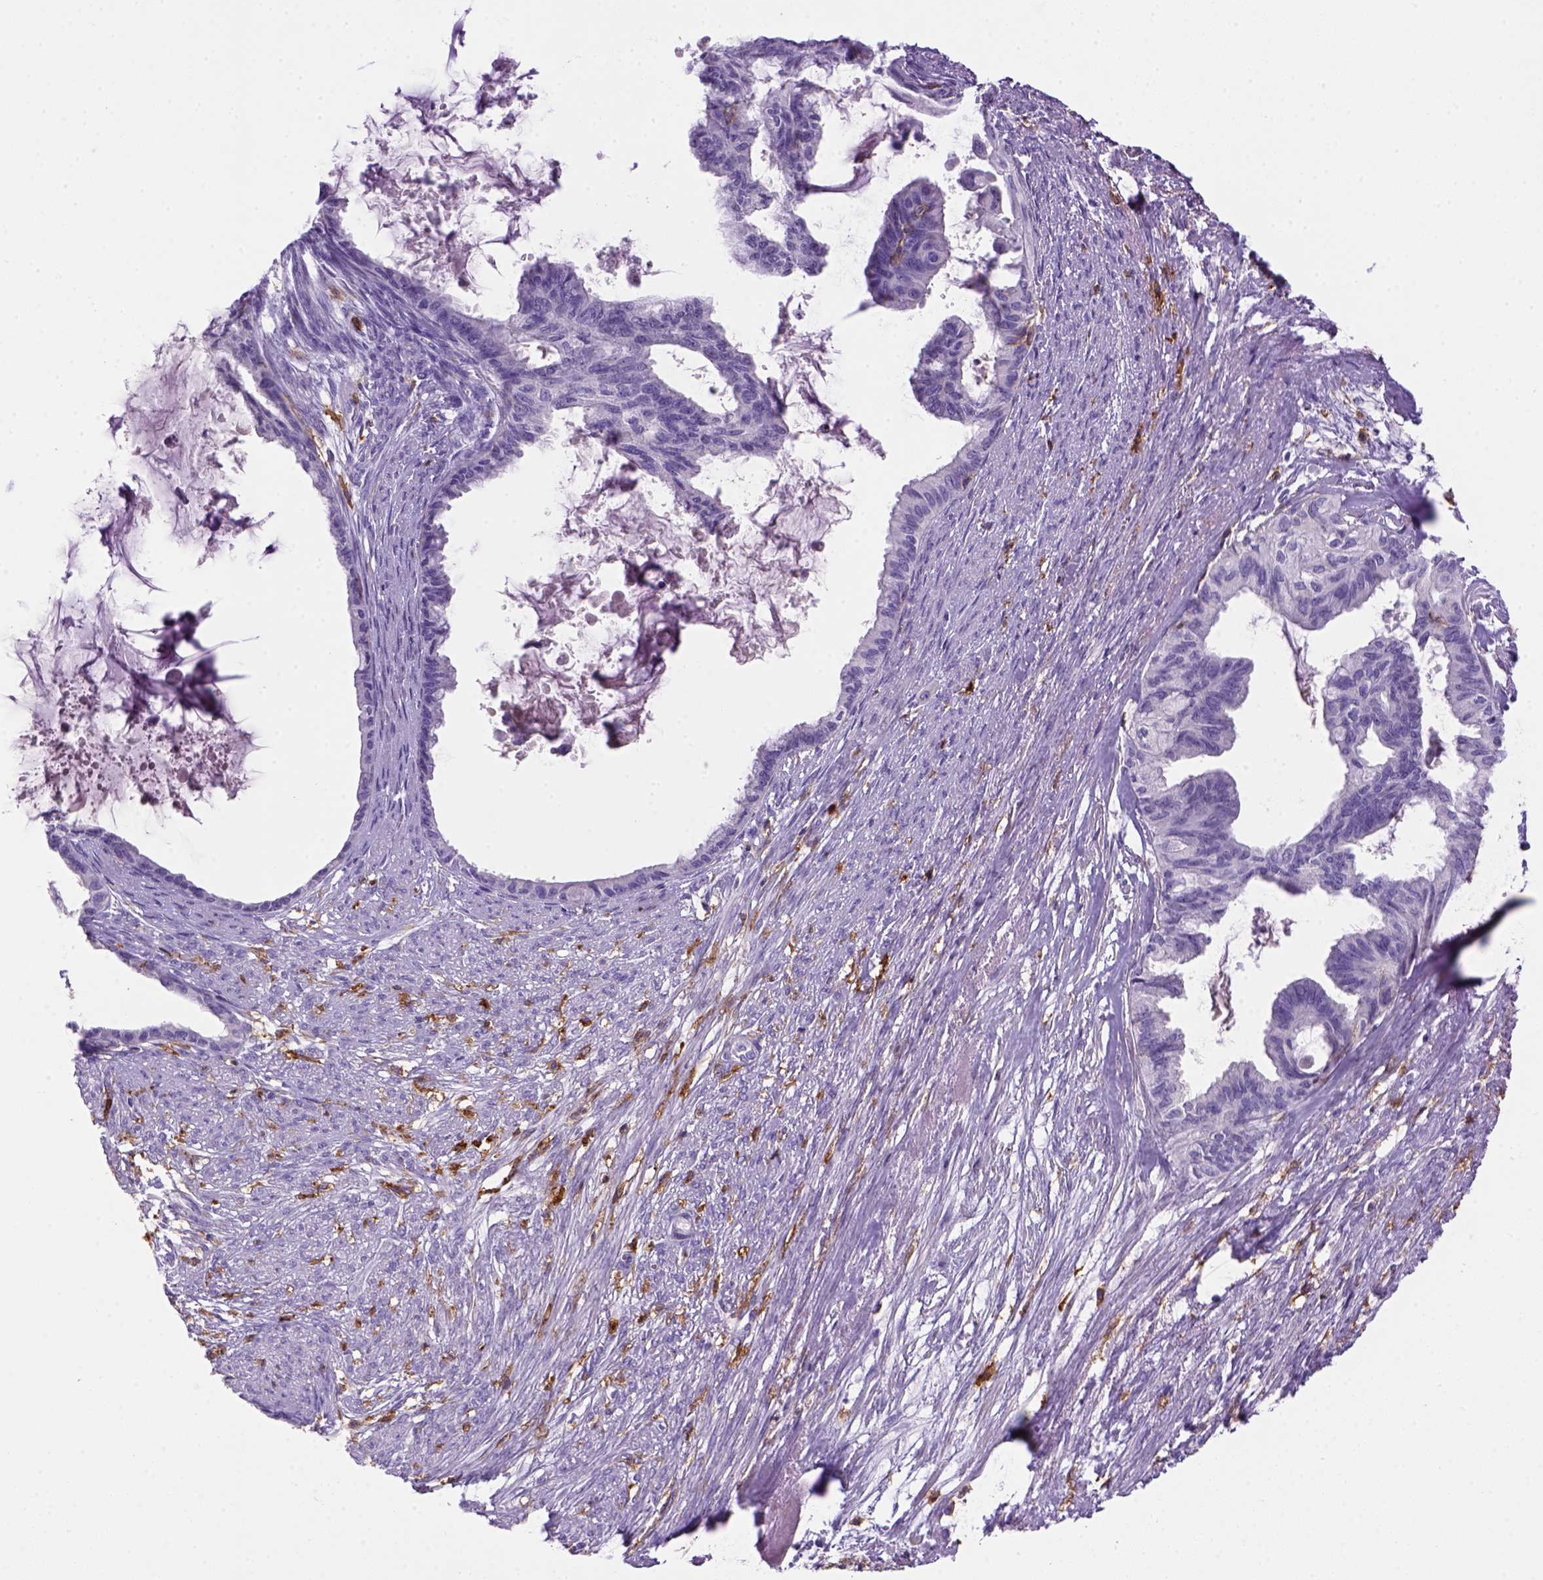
{"staining": {"intensity": "negative", "quantity": "none", "location": "none"}, "tissue": "endometrial cancer", "cell_type": "Tumor cells", "image_type": "cancer", "snomed": [{"axis": "morphology", "description": "Adenocarcinoma, NOS"}, {"axis": "topography", "description": "Endometrium"}], "caption": "Immunohistochemistry image of endometrial adenocarcinoma stained for a protein (brown), which displays no positivity in tumor cells.", "gene": "CD14", "patient": {"sex": "female", "age": 86}}